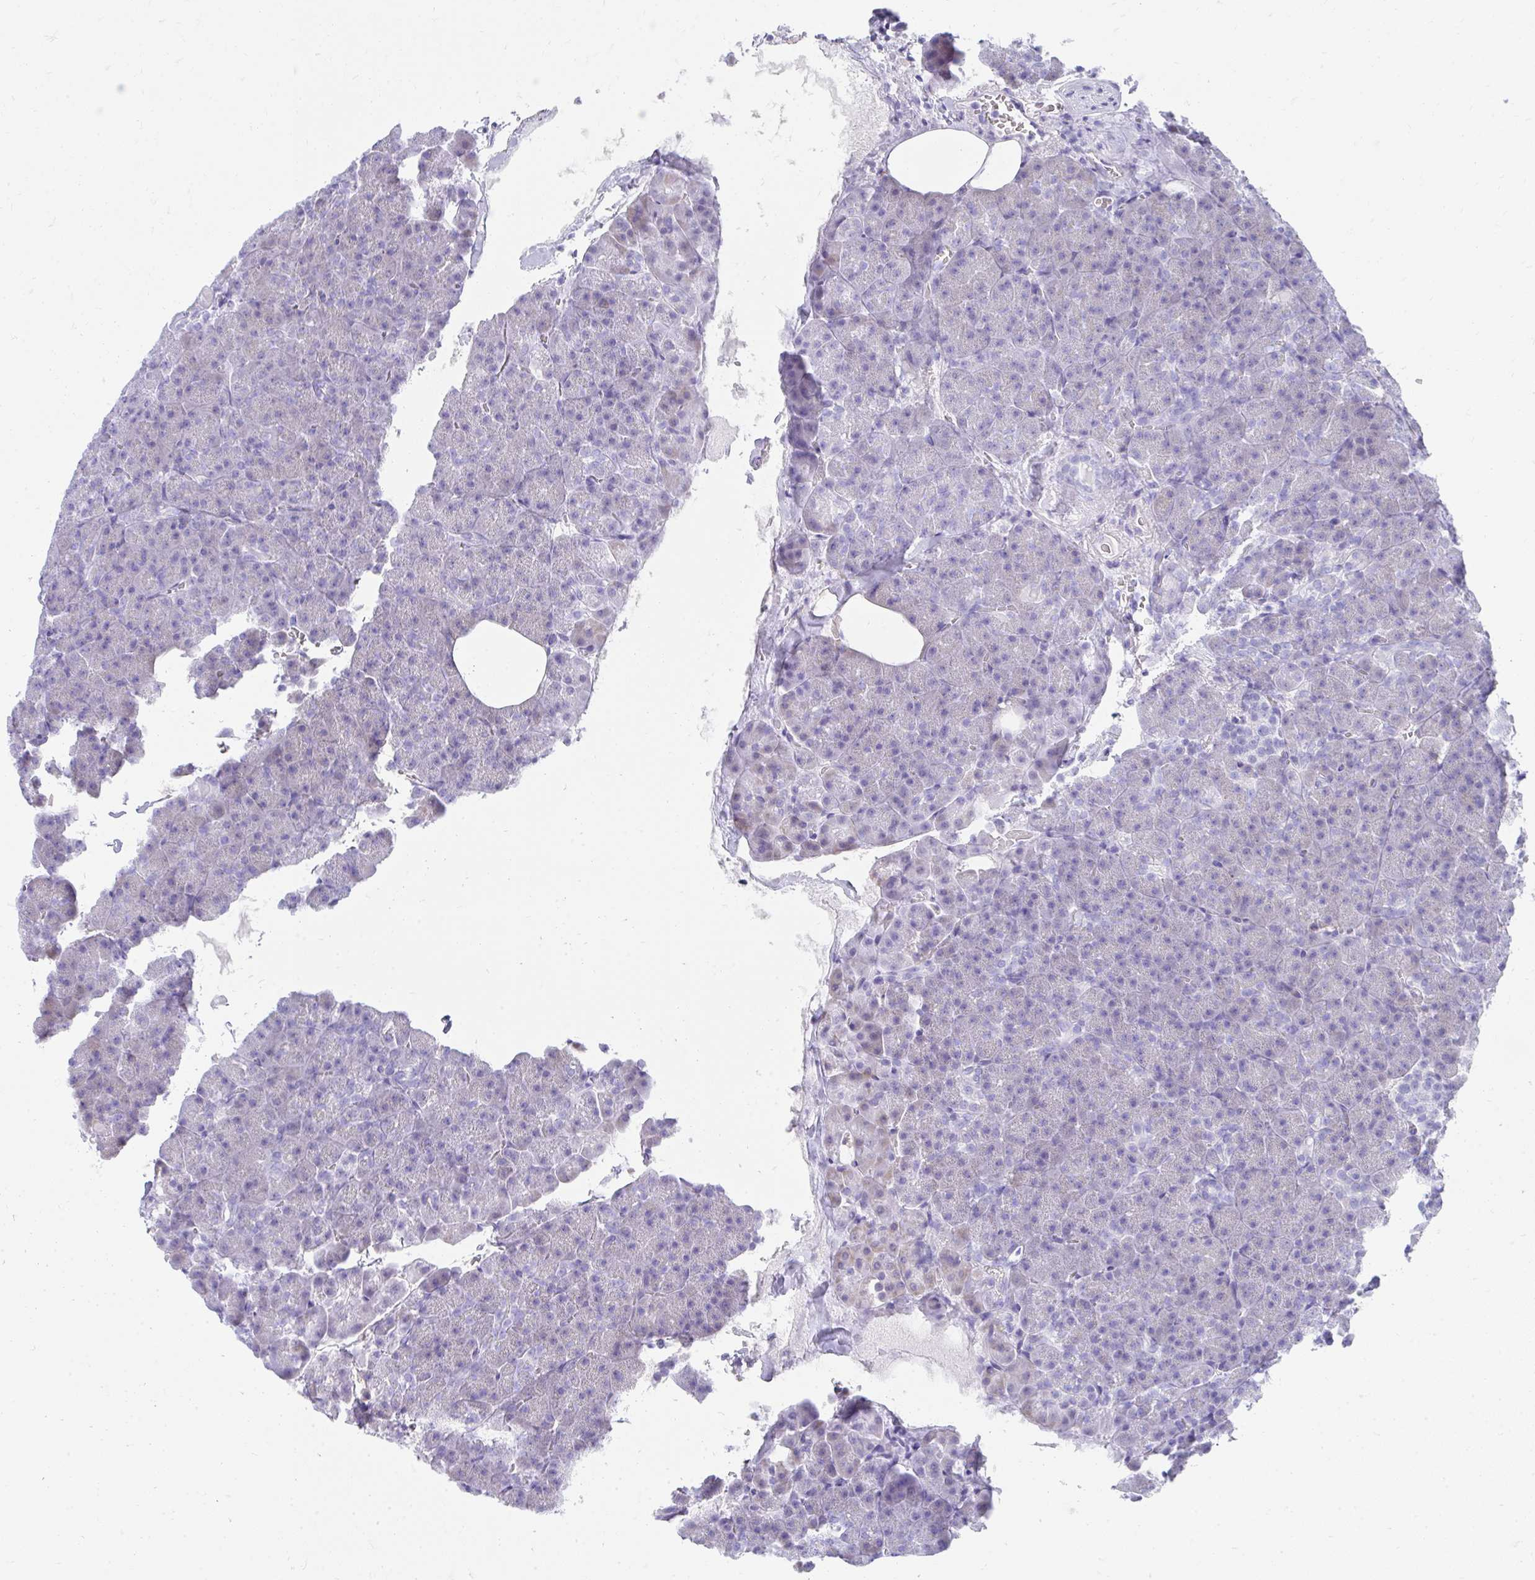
{"staining": {"intensity": "negative", "quantity": "none", "location": "none"}, "tissue": "pancreas", "cell_type": "Exocrine glandular cells", "image_type": "normal", "snomed": [{"axis": "morphology", "description": "Normal tissue, NOS"}, {"axis": "topography", "description": "Pancreas"}], "caption": "Immunohistochemistry micrograph of normal pancreas: human pancreas stained with DAB shows no significant protein expression in exocrine glandular cells. The staining is performed using DAB (3,3'-diaminobenzidine) brown chromogen with nuclei counter-stained in using hematoxylin.", "gene": "TNNT1", "patient": {"sex": "female", "age": 74}}